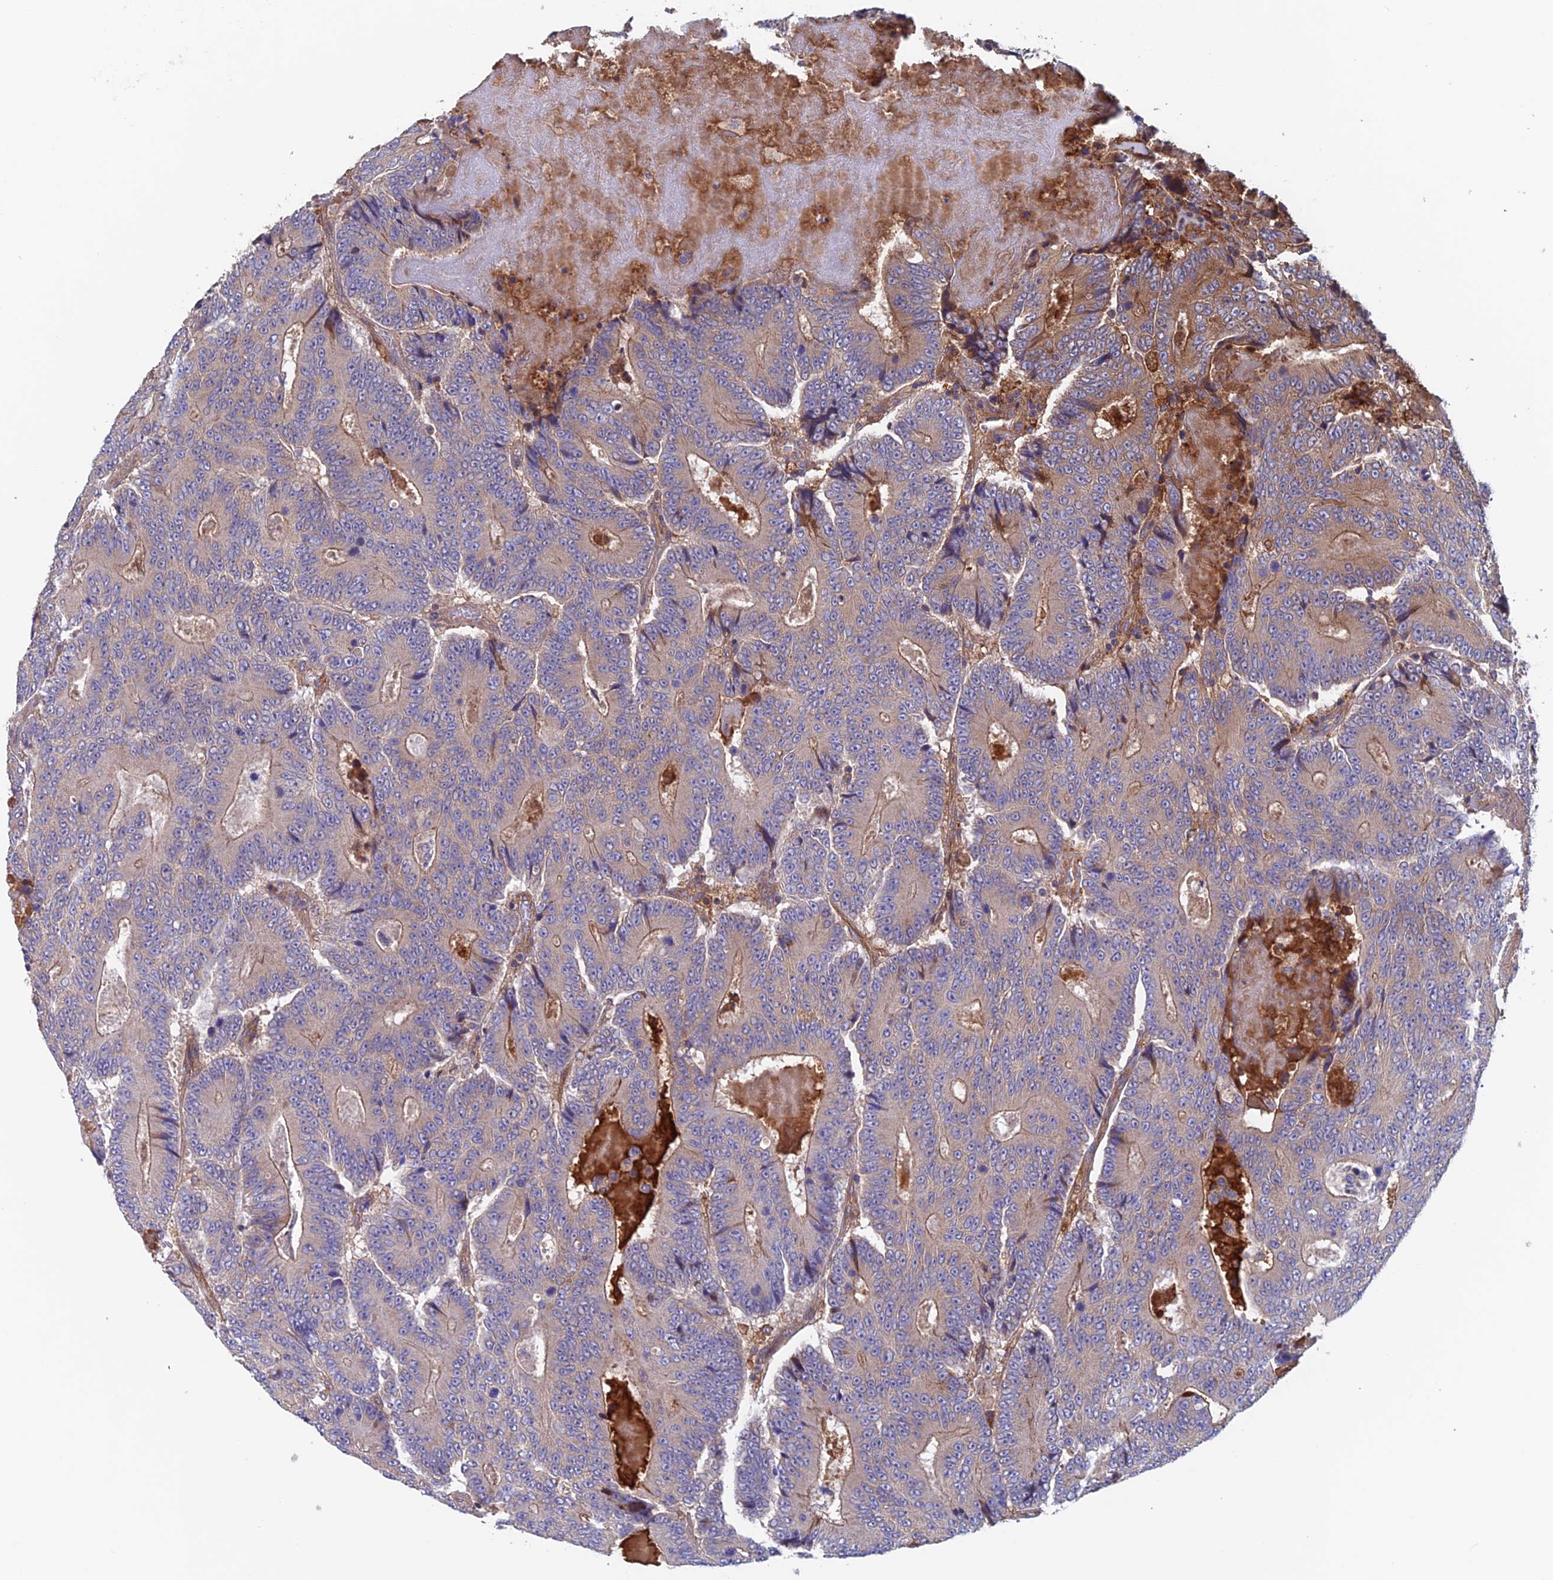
{"staining": {"intensity": "weak", "quantity": "25%-75%", "location": "cytoplasmic/membranous"}, "tissue": "colorectal cancer", "cell_type": "Tumor cells", "image_type": "cancer", "snomed": [{"axis": "morphology", "description": "Adenocarcinoma, NOS"}, {"axis": "topography", "description": "Colon"}], "caption": "Colorectal adenocarcinoma stained with immunohistochemistry shows weak cytoplasmic/membranous positivity in about 25%-75% of tumor cells. The staining was performed using DAB (3,3'-diaminobenzidine), with brown indicating positive protein expression. Nuclei are stained blue with hematoxylin.", "gene": "NUDT16L1", "patient": {"sex": "male", "age": 83}}